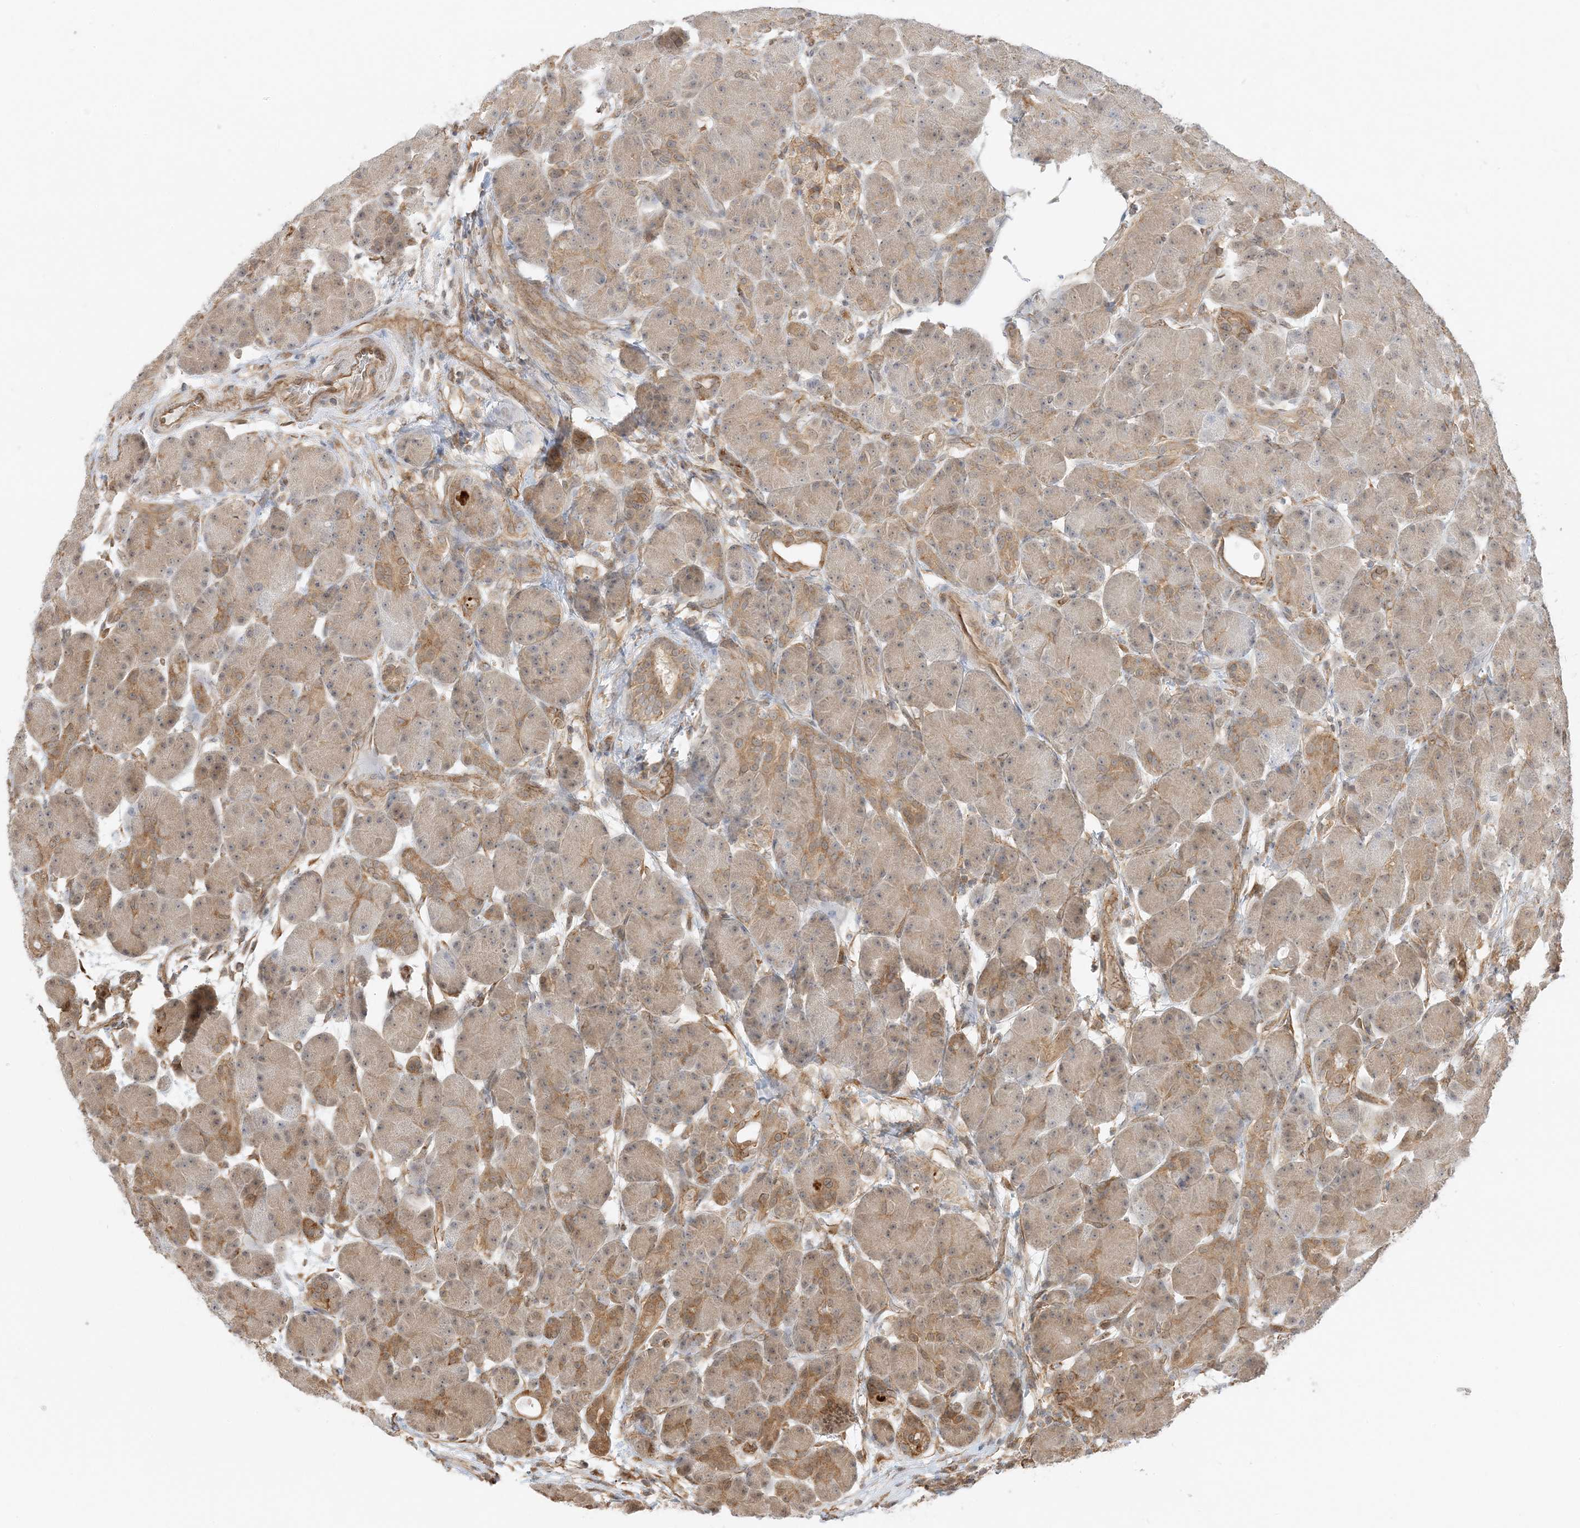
{"staining": {"intensity": "moderate", "quantity": "25%-75%", "location": "cytoplasmic/membranous"}, "tissue": "pancreas", "cell_type": "Exocrine glandular cells", "image_type": "normal", "snomed": [{"axis": "morphology", "description": "Normal tissue, NOS"}, {"axis": "topography", "description": "Pancreas"}], "caption": "Immunohistochemistry of normal pancreas exhibits medium levels of moderate cytoplasmic/membranous positivity in approximately 25%-75% of exocrine glandular cells. The staining was performed using DAB to visualize the protein expression in brown, while the nuclei were stained in blue with hematoxylin (Magnification: 20x).", "gene": "UBAP2L", "patient": {"sex": "male", "age": 63}}